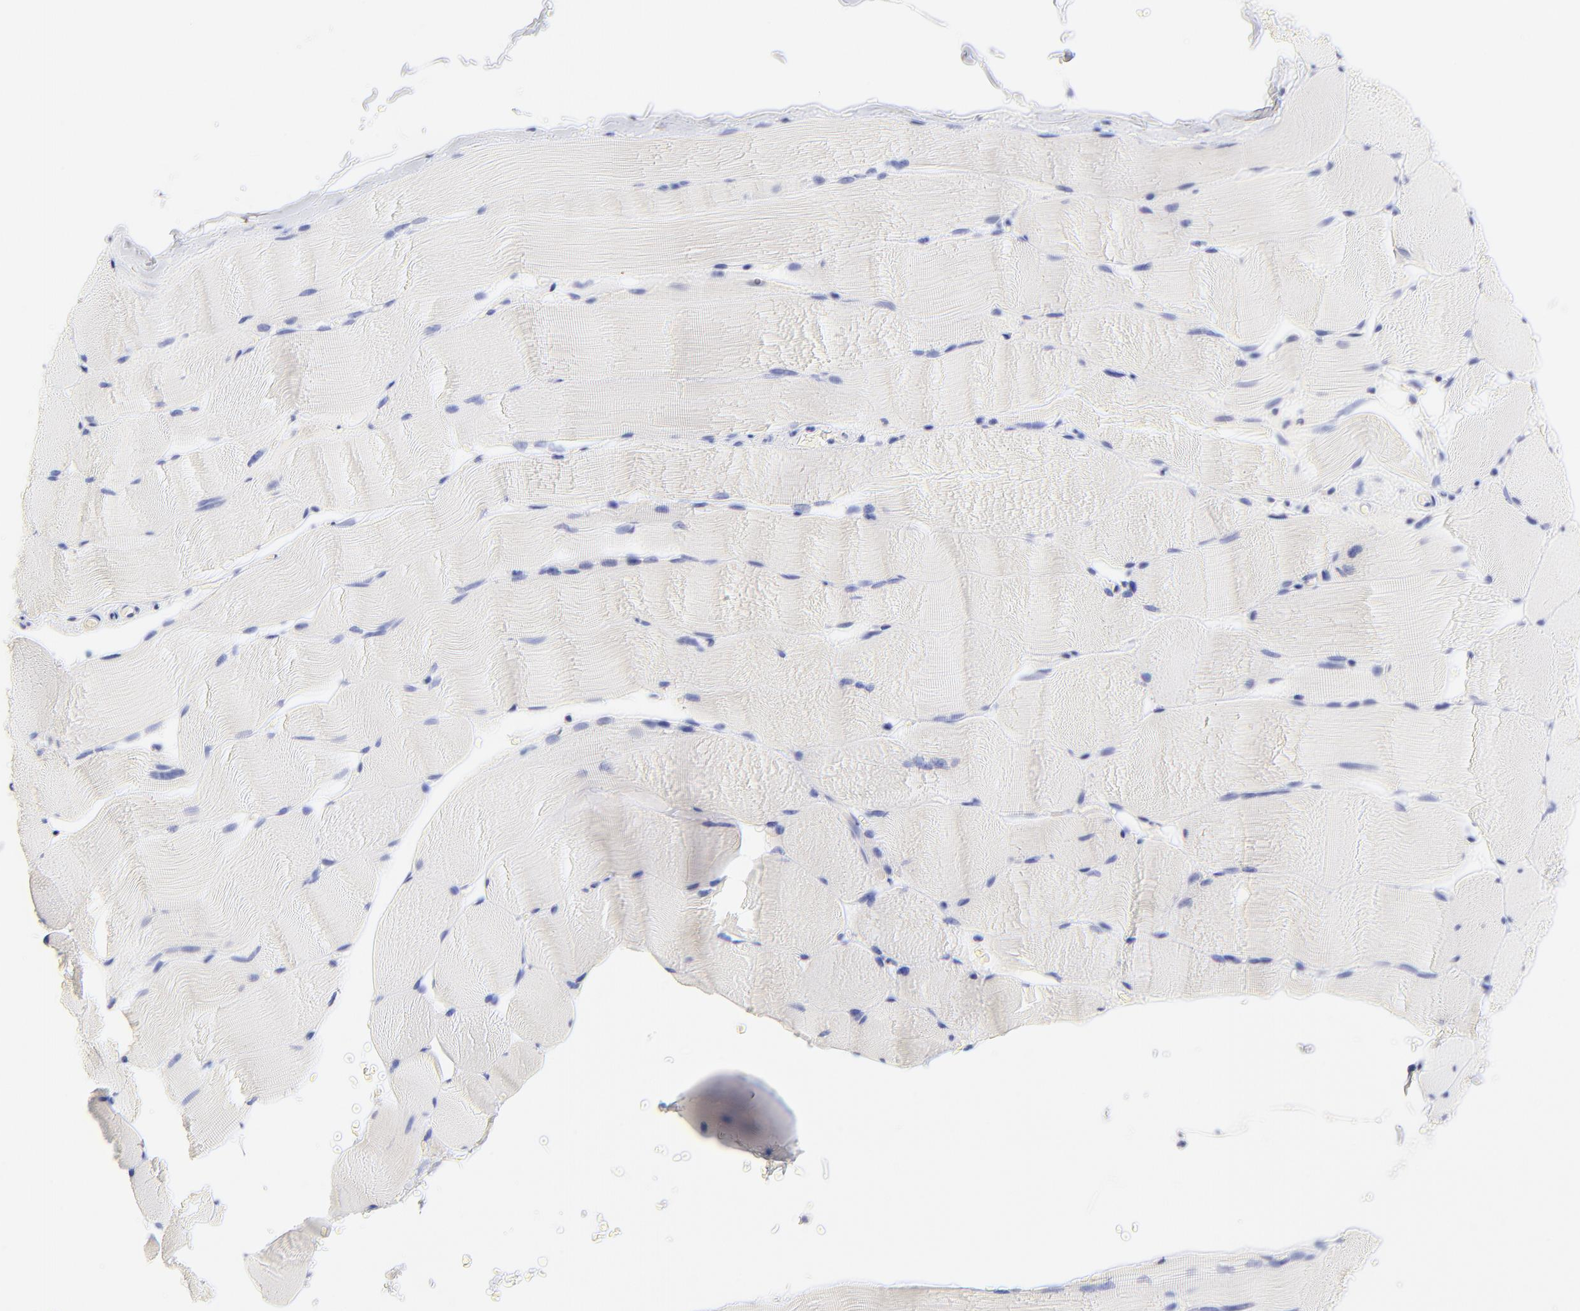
{"staining": {"intensity": "negative", "quantity": "none", "location": "none"}, "tissue": "skeletal muscle", "cell_type": "Myocytes", "image_type": "normal", "snomed": [{"axis": "morphology", "description": "Normal tissue, NOS"}, {"axis": "topography", "description": "Skeletal muscle"}], "caption": "Photomicrograph shows no protein expression in myocytes of normal skeletal muscle.", "gene": "EBP", "patient": {"sex": "male", "age": 62}}